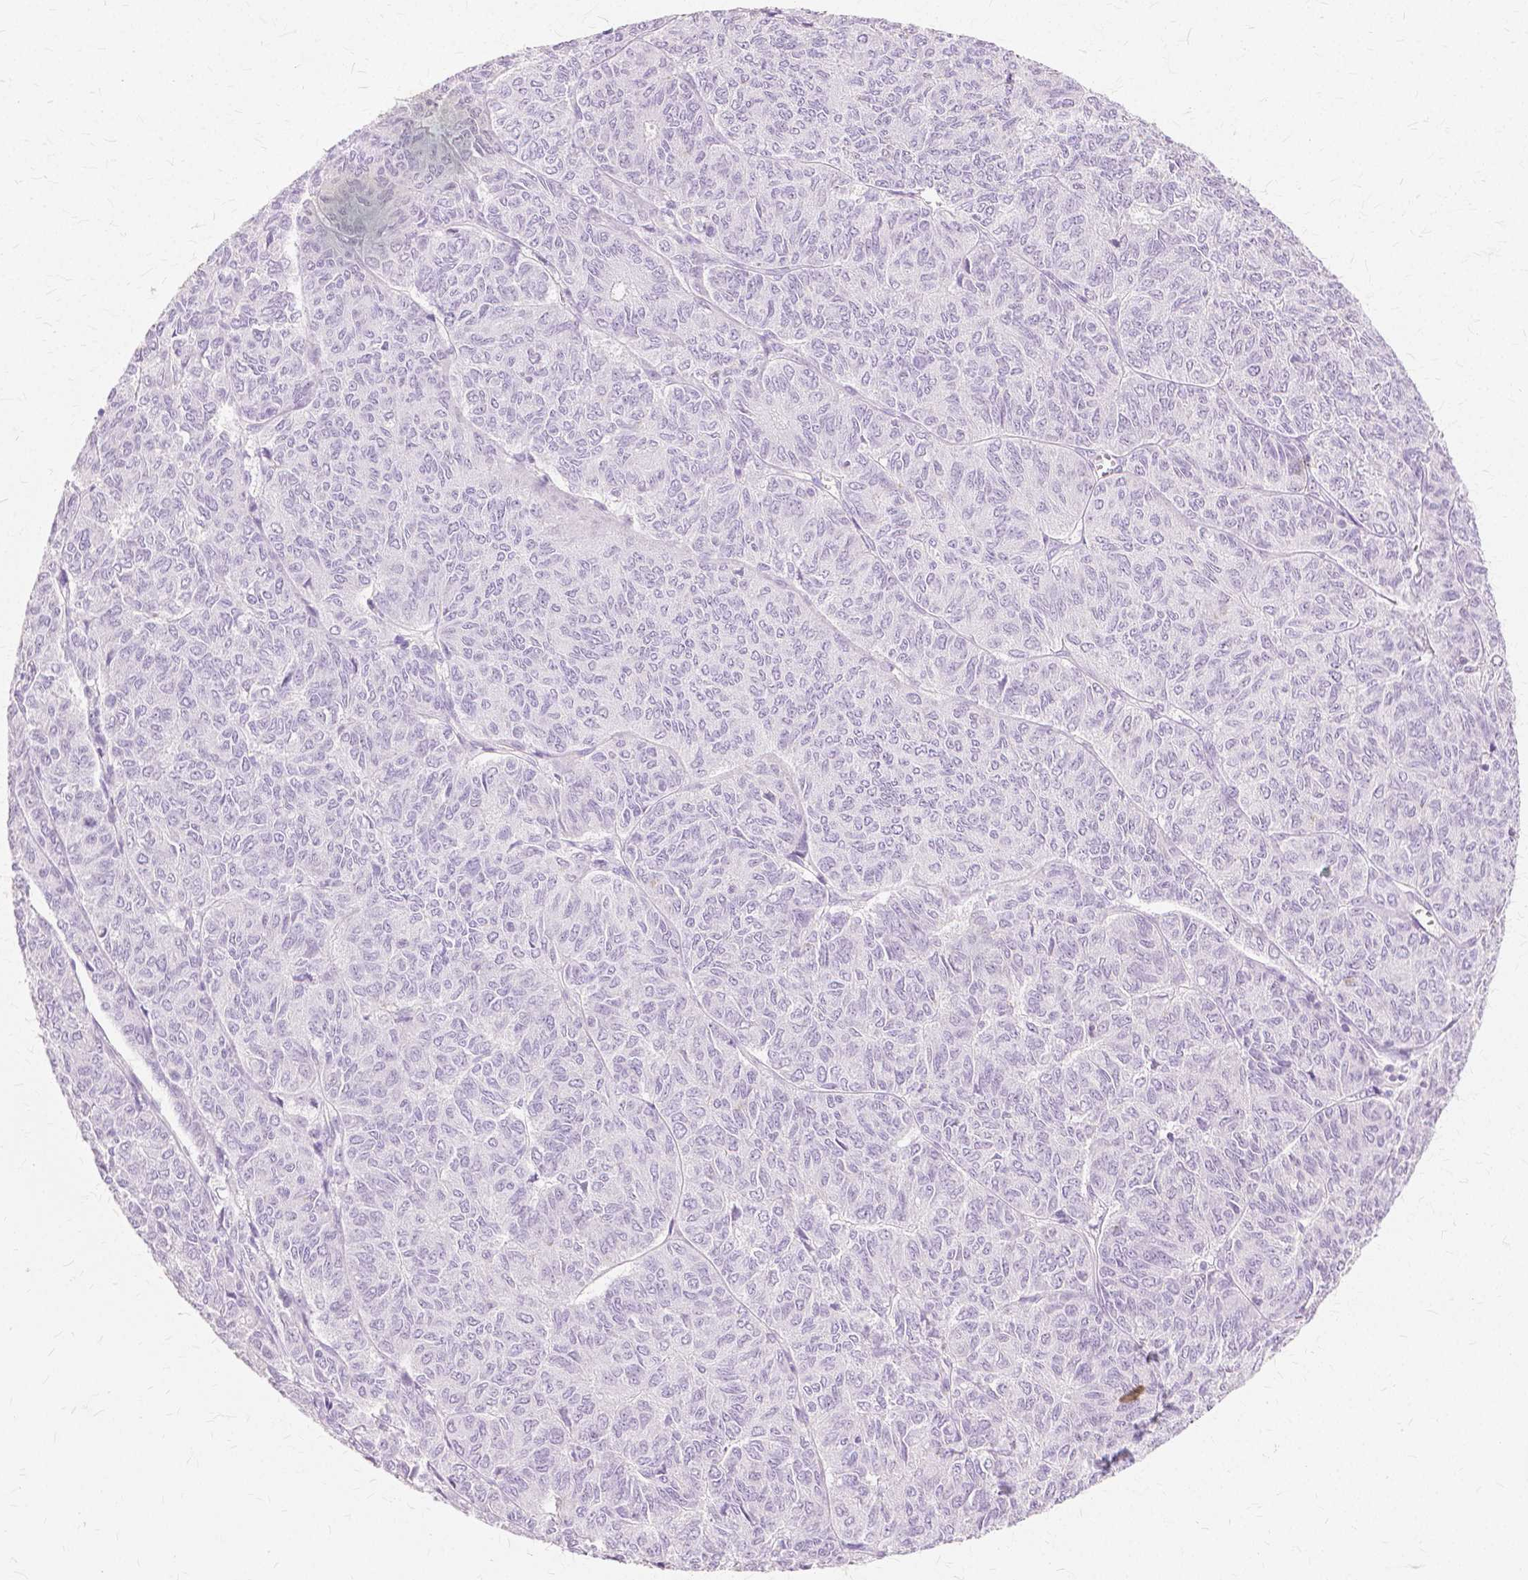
{"staining": {"intensity": "negative", "quantity": "none", "location": "none"}, "tissue": "ovarian cancer", "cell_type": "Tumor cells", "image_type": "cancer", "snomed": [{"axis": "morphology", "description": "Carcinoma, endometroid"}, {"axis": "topography", "description": "Ovary"}], "caption": "IHC image of neoplastic tissue: human ovarian endometroid carcinoma stained with DAB displays no significant protein staining in tumor cells.", "gene": "TGM1", "patient": {"sex": "female", "age": 80}}